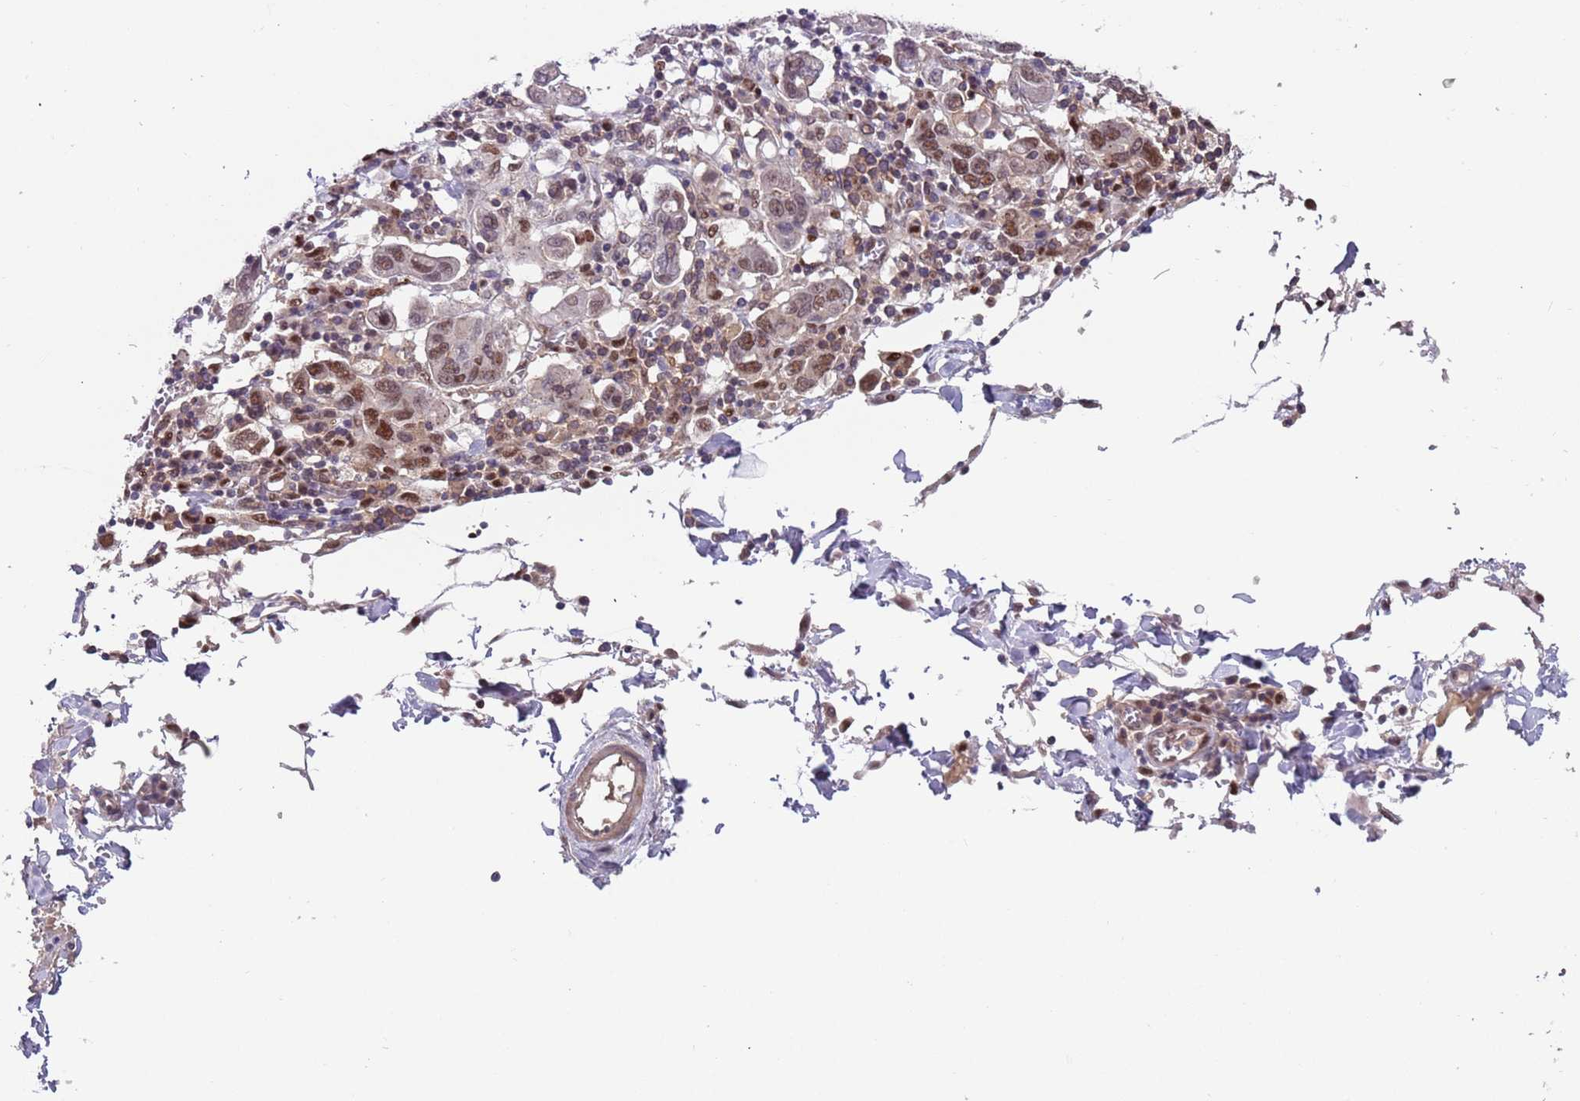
{"staining": {"intensity": "moderate", "quantity": ">75%", "location": "nuclear"}, "tissue": "stomach cancer", "cell_type": "Tumor cells", "image_type": "cancer", "snomed": [{"axis": "morphology", "description": "Adenocarcinoma, NOS"}, {"axis": "topography", "description": "Stomach, upper"}, {"axis": "topography", "description": "Stomach"}], "caption": "Immunohistochemical staining of stomach cancer reveals medium levels of moderate nuclear positivity in approximately >75% of tumor cells.", "gene": "RMND5B", "patient": {"sex": "male", "age": 62}}